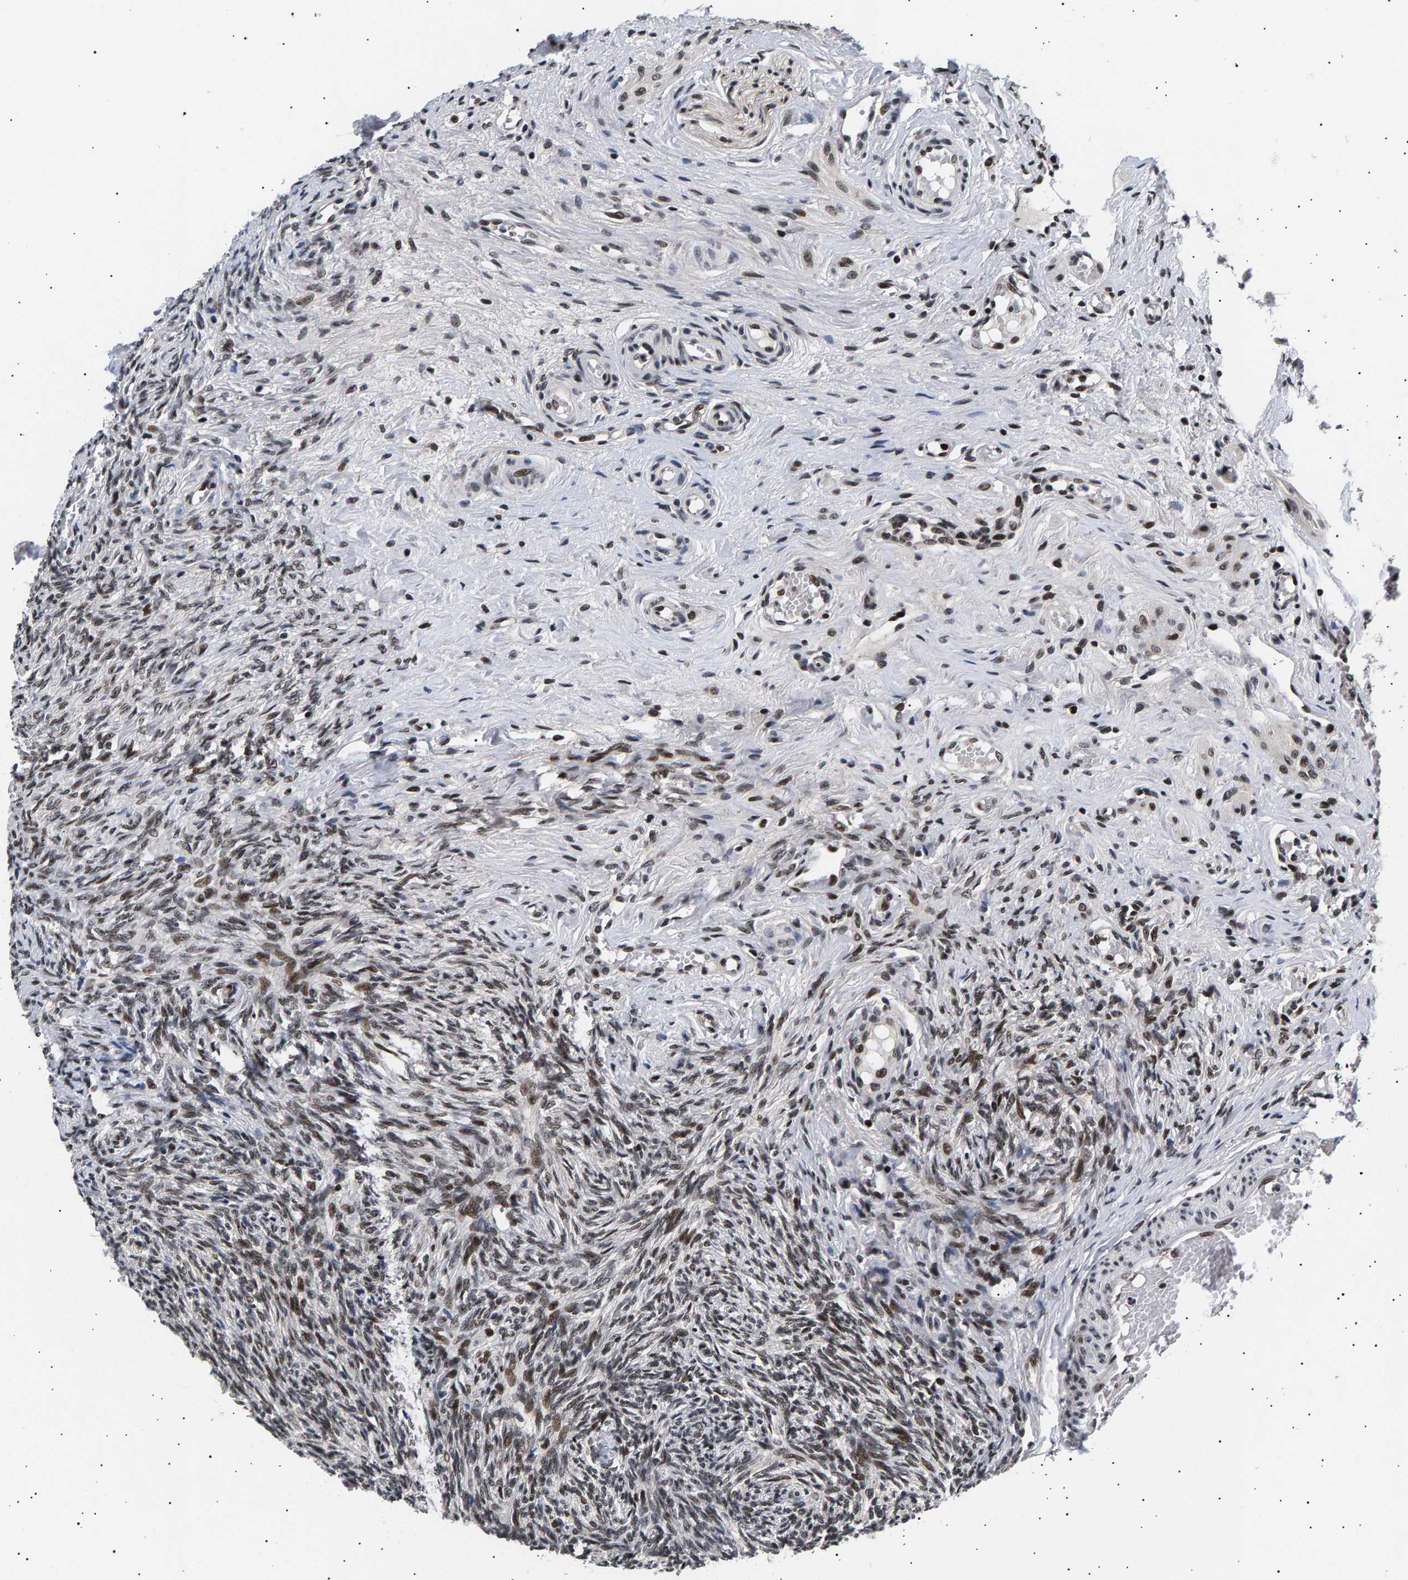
{"staining": {"intensity": "strong", "quantity": ">75%", "location": "nuclear"}, "tissue": "ovary", "cell_type": "Follicle cells", "image_type": "normal", "snomed": [{"axis": "morphology", "description": "Normal tissue, NOS"}, {"axis": "topography", "description": "Ovary"}], "caption": "Brown immunohistochemical staining in benign human ovary exhibits strong nuclear staining in approximately >75% of follicle cells.", "gene": "ANKRD40", "patient": {"sex": "female", "age": 41}}